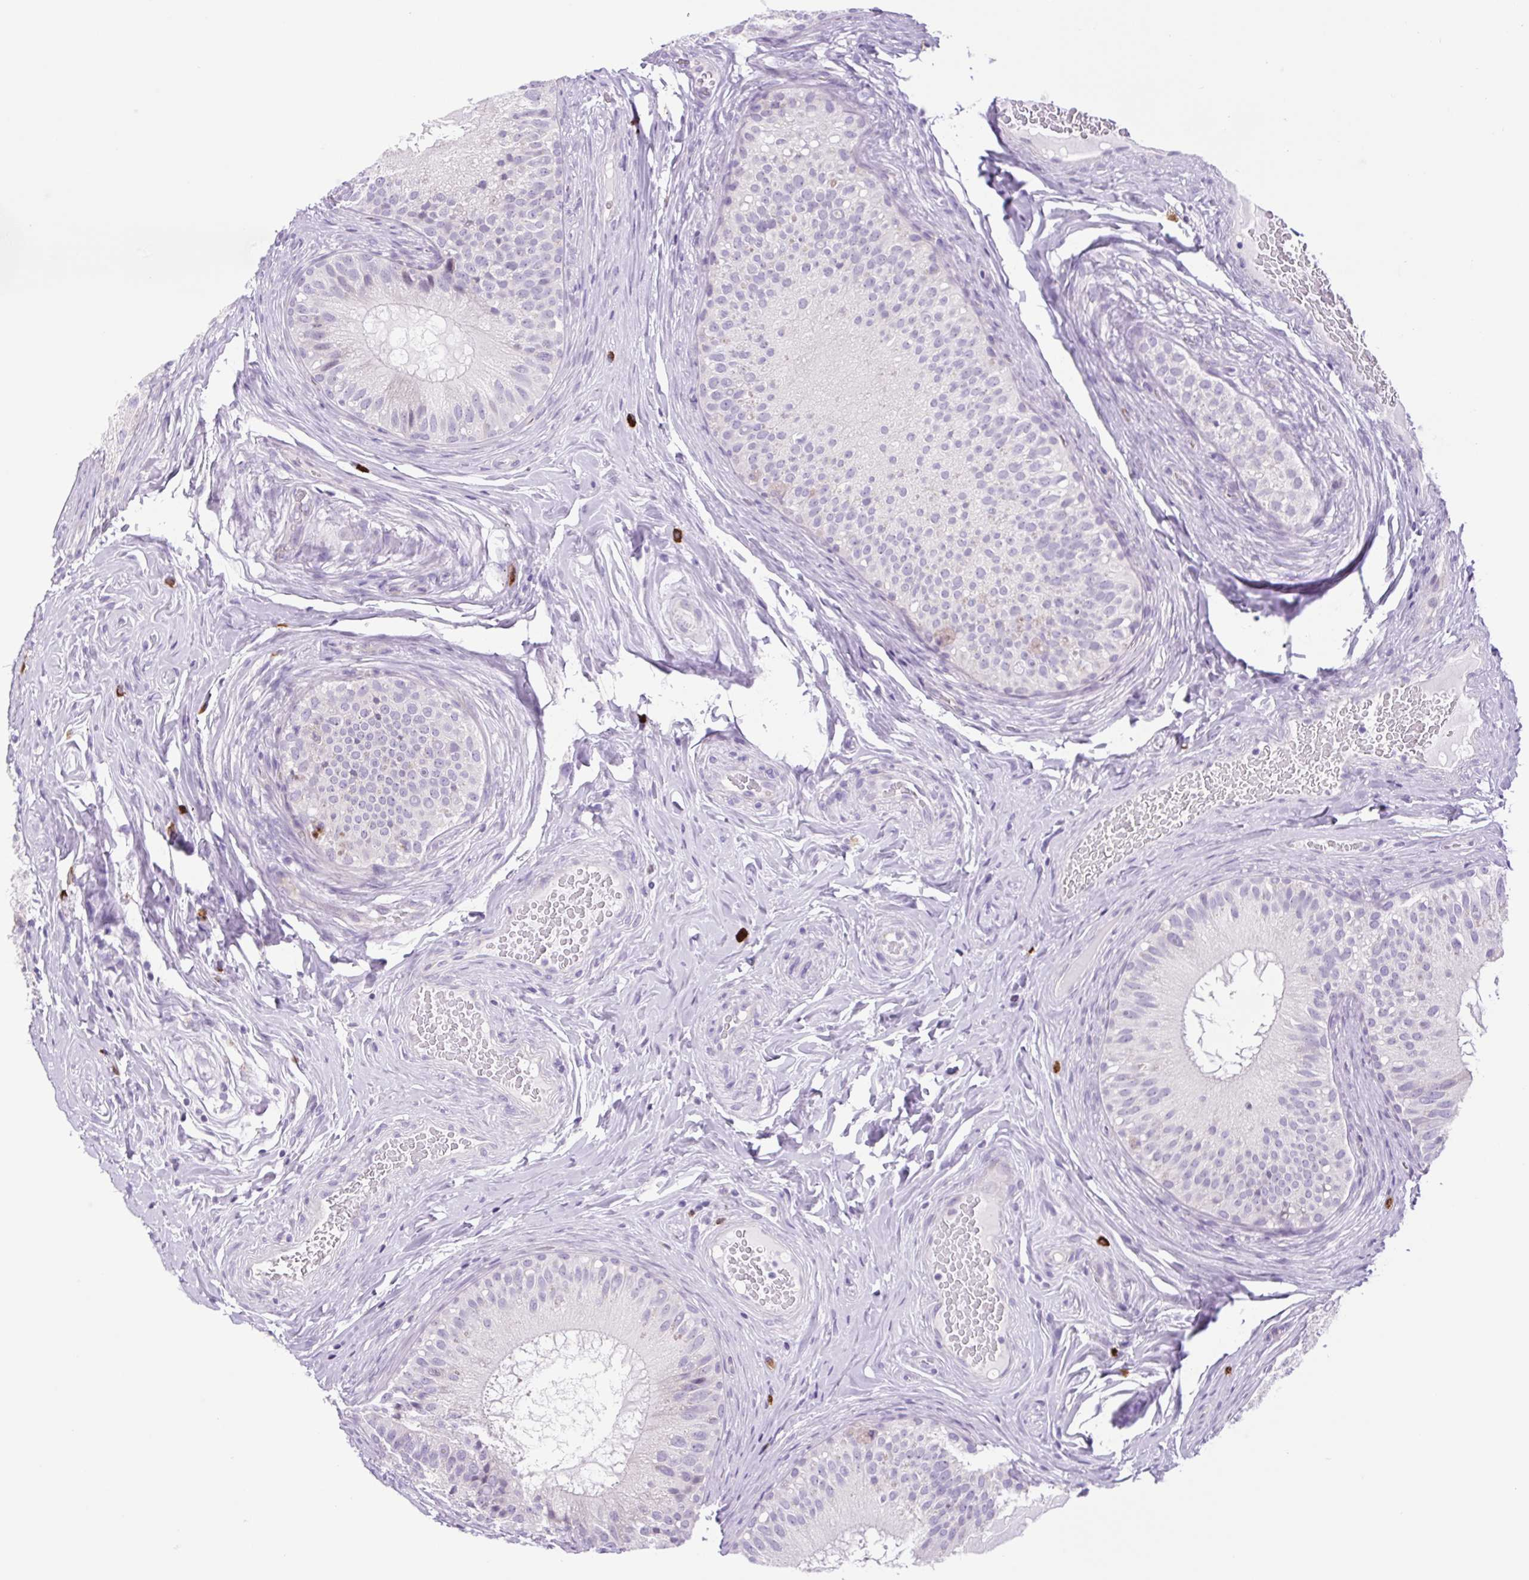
{"staining": {"intensity": "negative", "quantity": "none", "location": "none"}, "tissue": "epididymis", "cell_type": "Glandular cells", "image_type": "normal", "snomed": [{"axis": "morphology", "description": "Normal tissue, NOS"}, {"axis": "topography", "description": "Epididymis"}], "caption": "High power microscopy micrograph of an immunohistochemistry micrograph of normal epididymis, revealing no significant positivity in glandular cells. (IHC, brightfield microscopy, high magnification).", "gene": "FAM177B", "patient": {"sex": "male", "age": 34}}